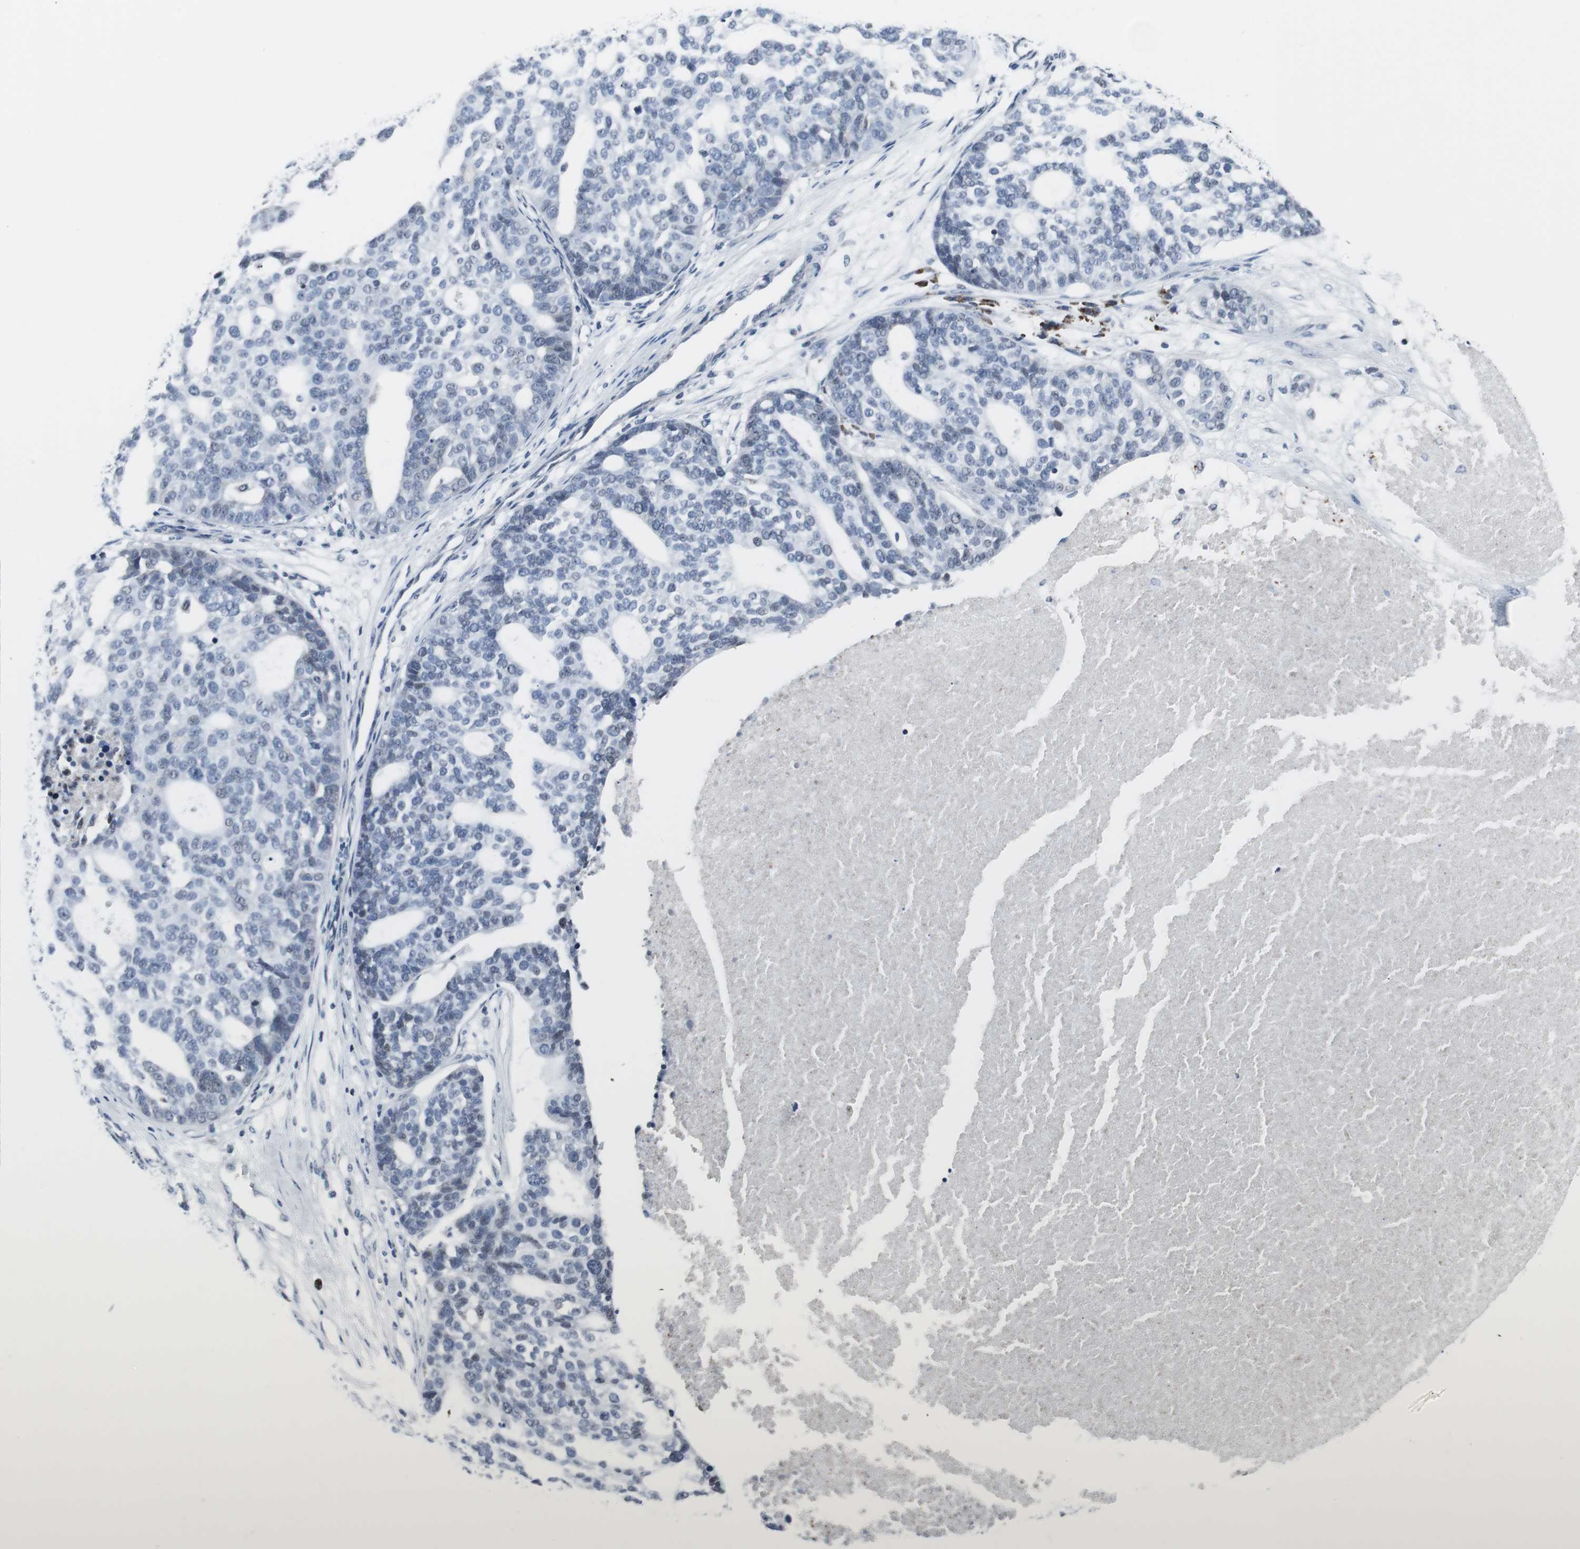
{"staining": {"intensity": "negative", "quantity": "none", "location": "none"}, "tissue": "ovarian cancer", "cell_type": "Tumor cells", "image_type": "cancer", "snomed": [{"axis": "morphology", "description": "Cystadenocarcinoma, serous, NOS"}, {"axis": "topography", "description": "Ovary"}], "caption": "Ovarian cancer was stained to show a protein in brown. There is no significant expression in tumor cells.", "gene": "DOK1", "patient": {"sex": "female", "age": 59}}